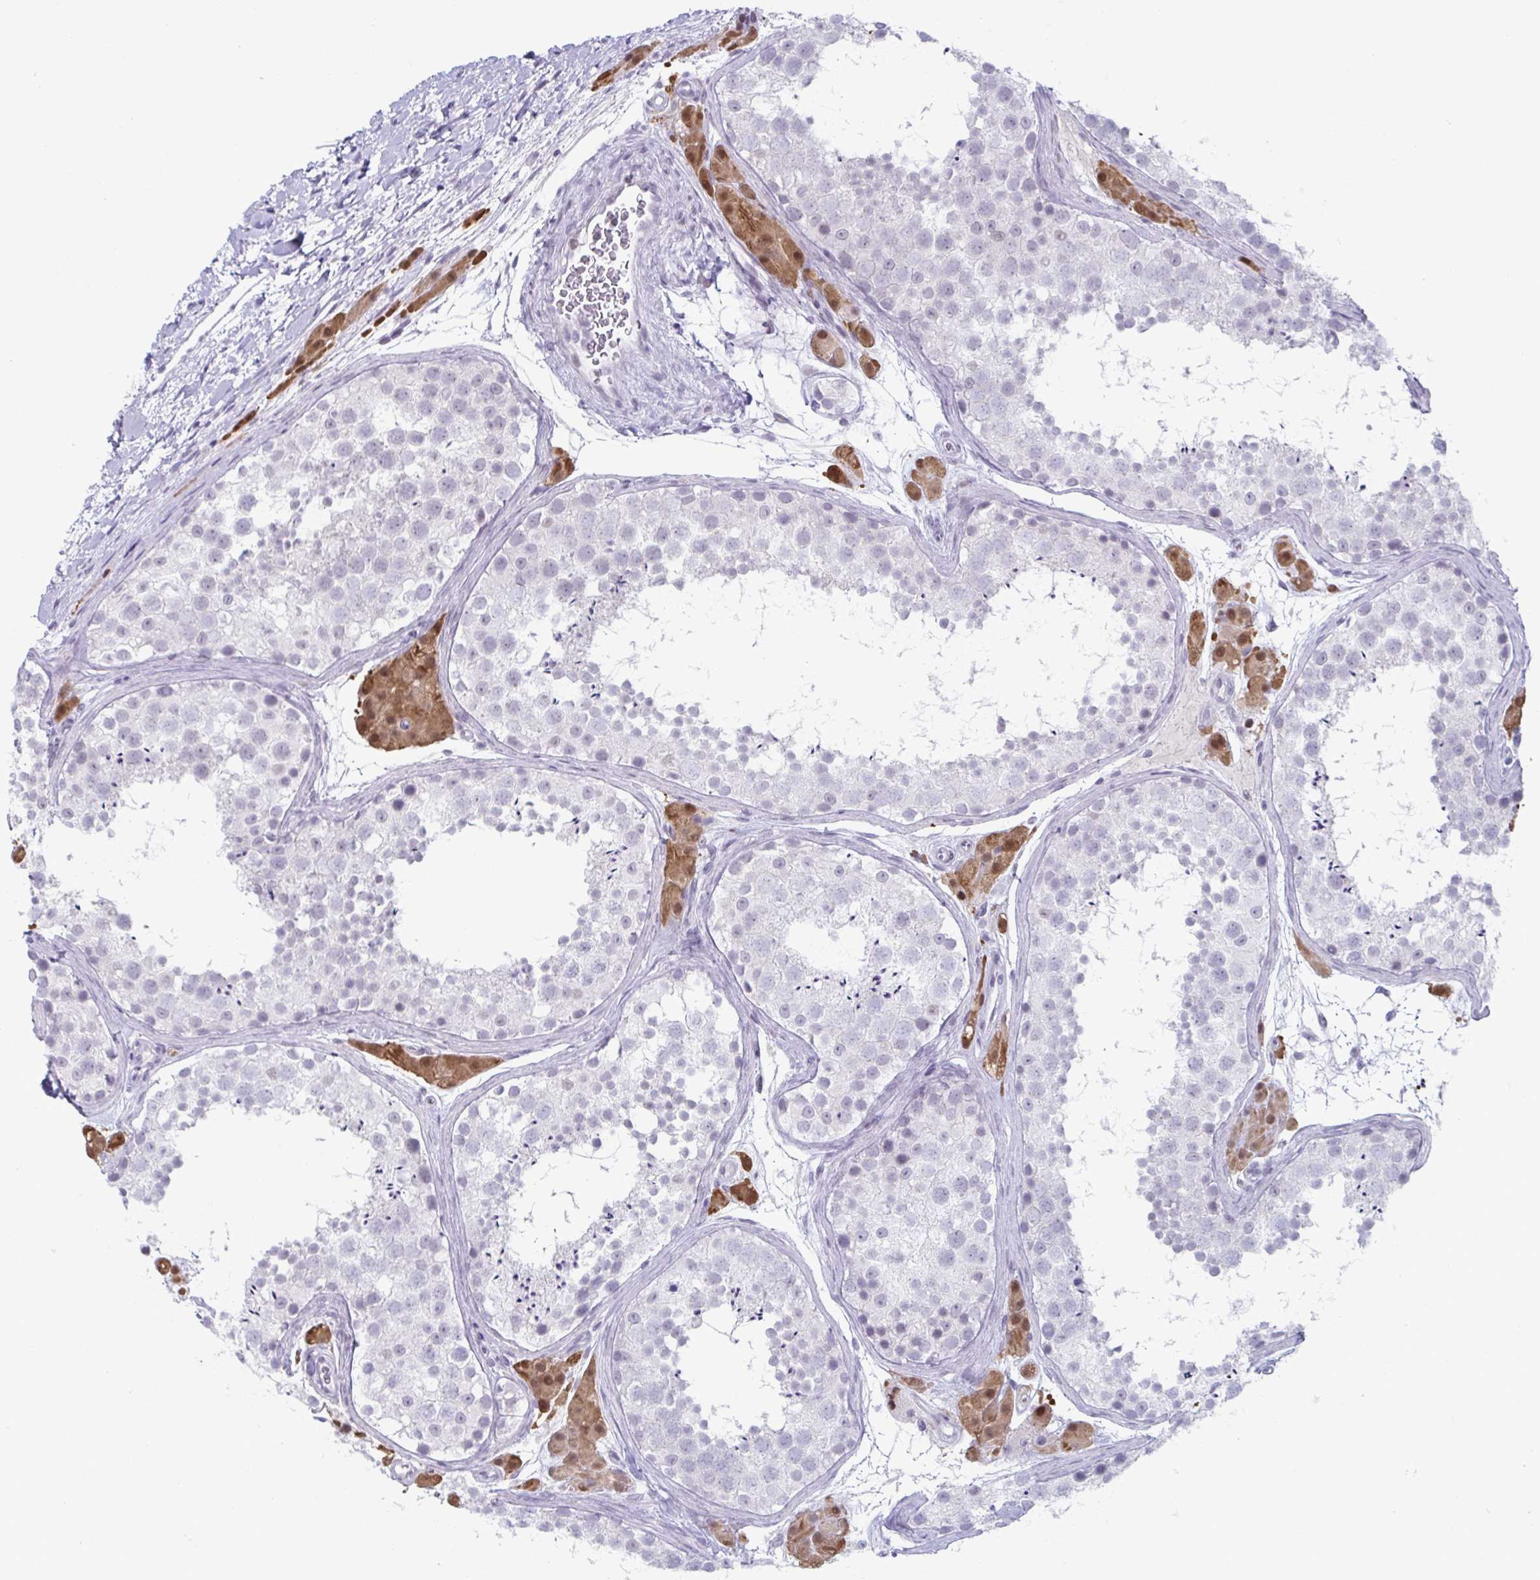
{"staining": {"intensity": "negative", "quantity": "none", "location": "none"}, "tissue": "testis", "cell_type": "Cells in seminiferous ducts", "image_type": "normal", "snomed": [{"axis": "morphology", "description": "Normal tissue, NOS"}, {"axis": "topography", "description": "Testis"}], "caption": "There is no significant positivity in cells in seminiferous ducts of testis. (DAB immunohistochemistry (IHC) with hematoxylin counter stain).", "gene": "VSIG10L", "patient": {"sex": "male", "age": 41}}